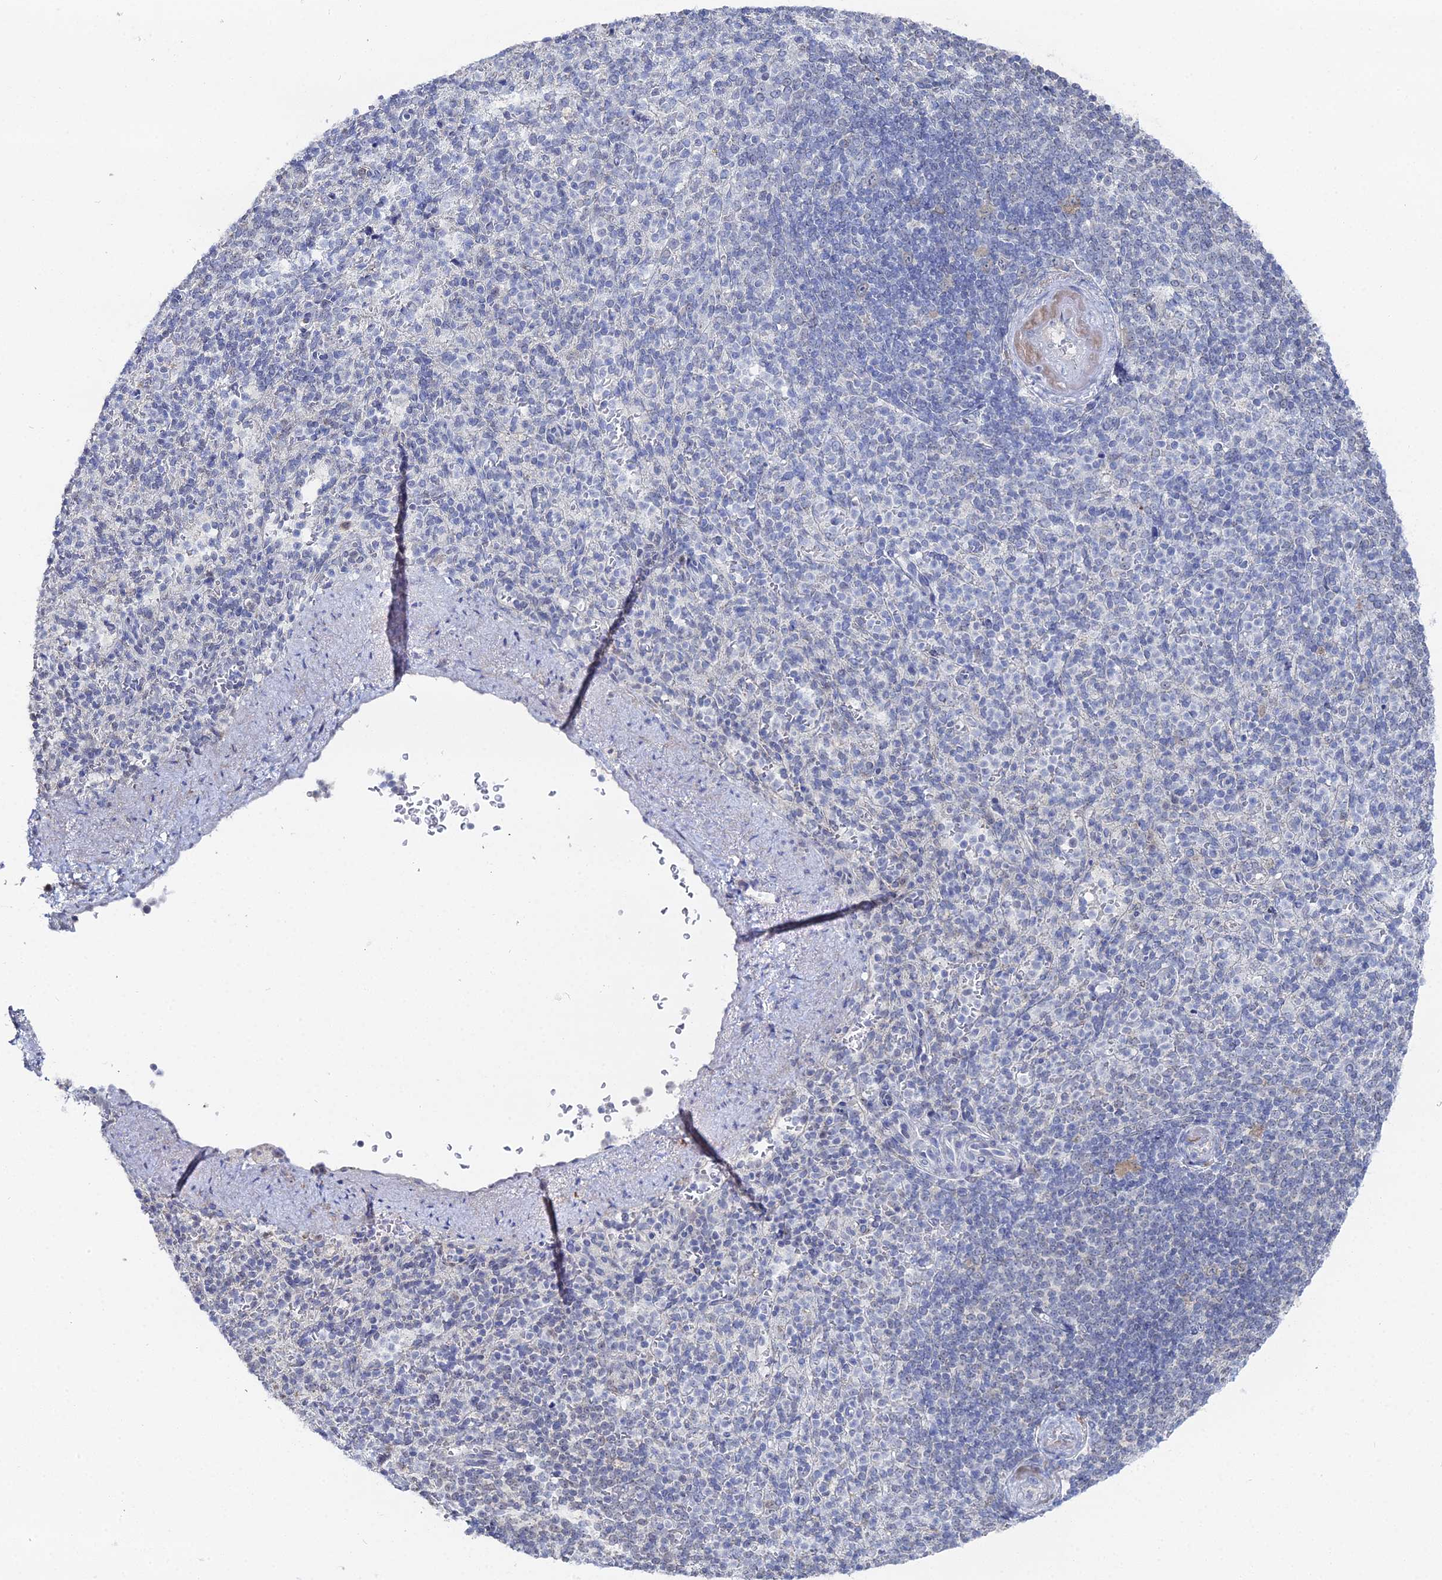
{"staining": {"intensity": "negative", "quantity": "none", "location": "none"}, "tissue": "spleen", "cell_type": "Cells in red pulp", "image_type": "normal", "snomed": [{"axis": "morphology", "description": "Normal tissue, NOS"}, {"axis": "topography", "description": "Spleen"}], "caption": "DAB immunohistochemical staining of benign human spleen reveals no significant positivity in cells in red pulp.", "gene": "THAP4", "patient": {"sex": "female", "age": 74}}